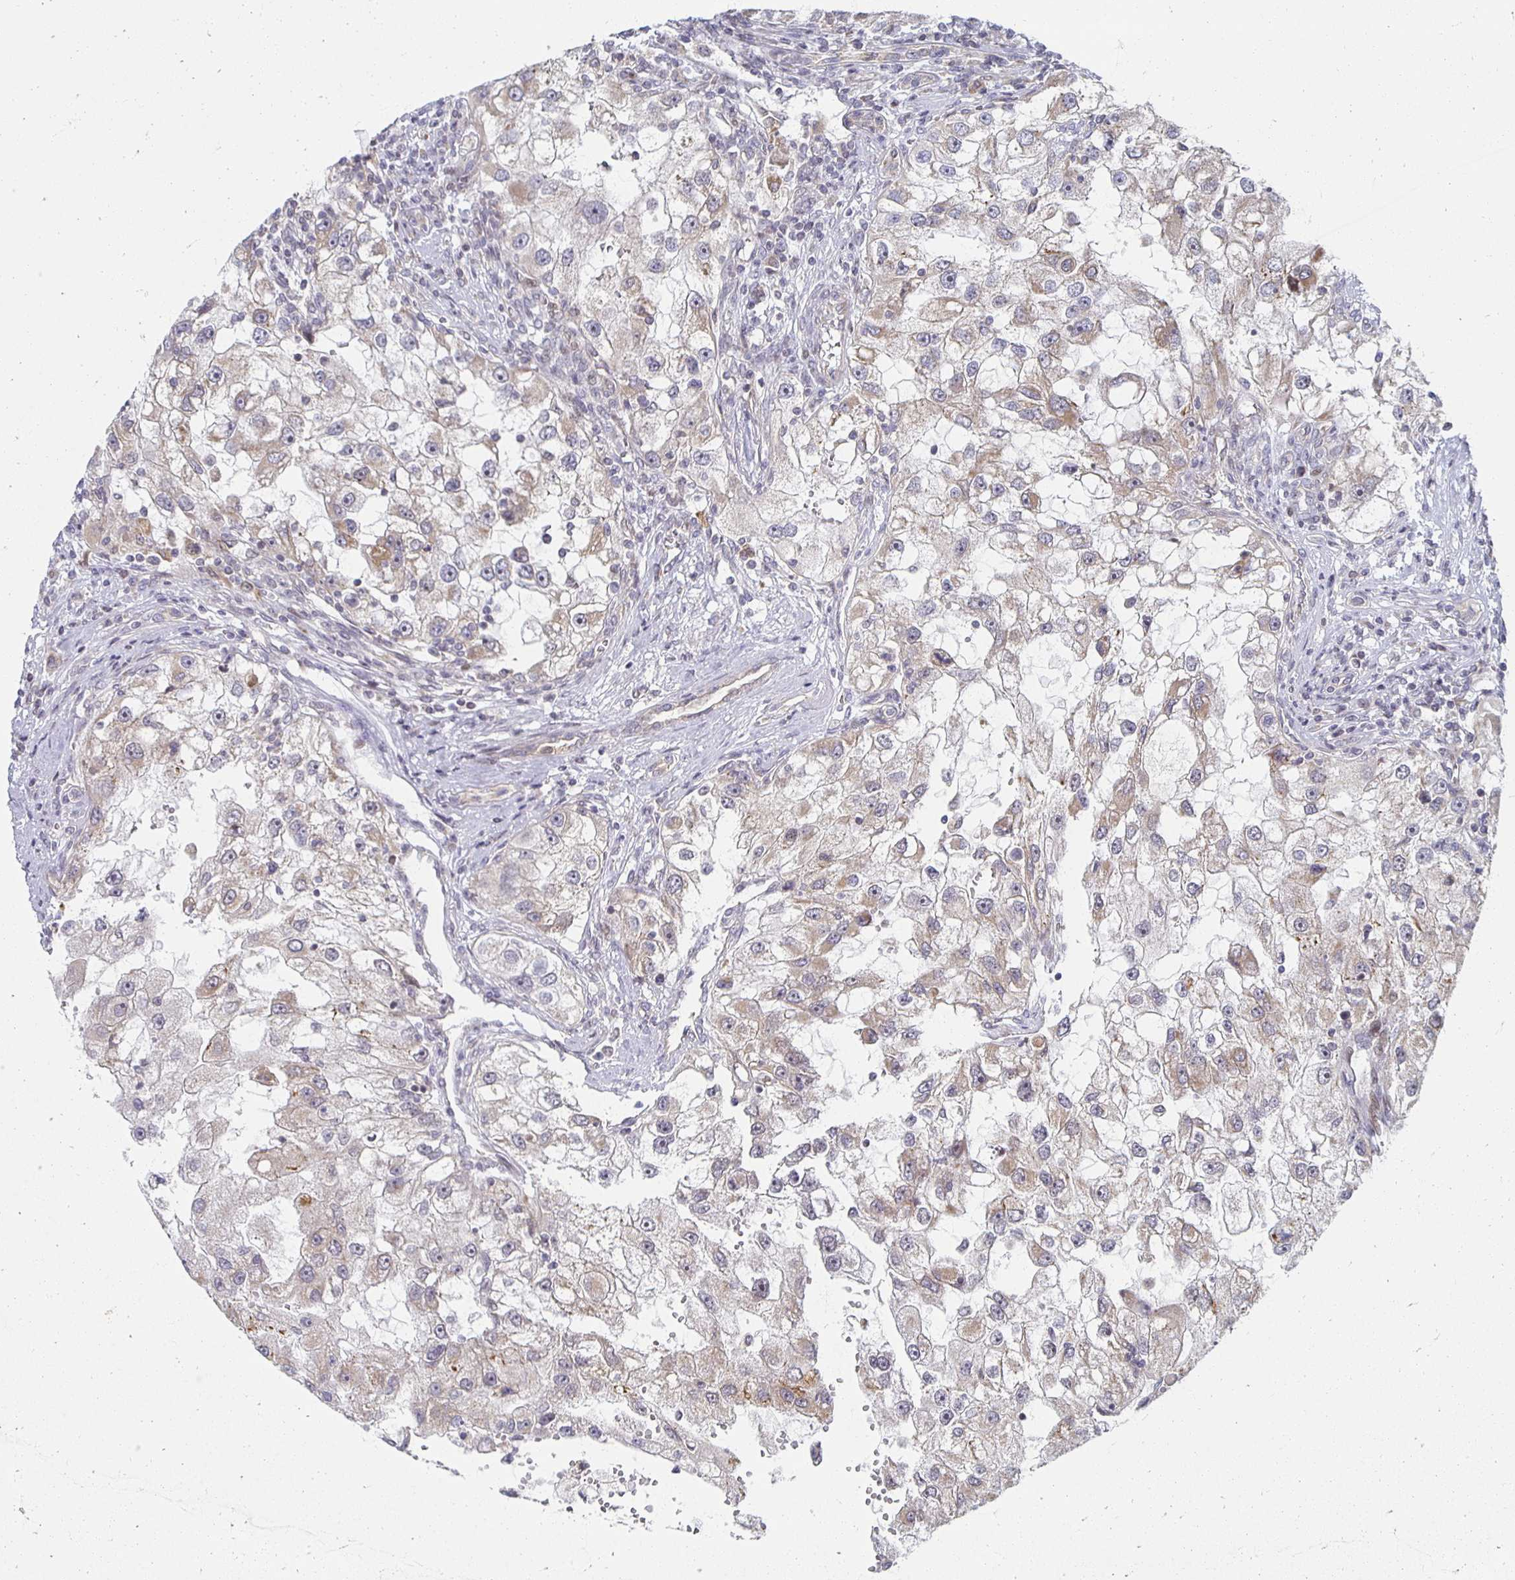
{"staining": {"intensity": "weak", "quantity": "25%-75%", "location": "cytoplasmic/membranous"}, "tissue": "renal cancer", "cell_type": "Tumor cells", "image_type": "cancer", "snomed": [{"axis": "morphology", "description": "Adenocarcinoma, NOS"}, {"axis": "topography", "description": "Kidney"}], "caption": "This histopathology image reveals IHC staining of renal cancer (adenocarcinoma), with low weak cytoplasmic/membranous staining in approximately 25%-75% of tumor cells.", "gene": "HCFC1R1", "patient": {"sex": "male", "age": 63}}